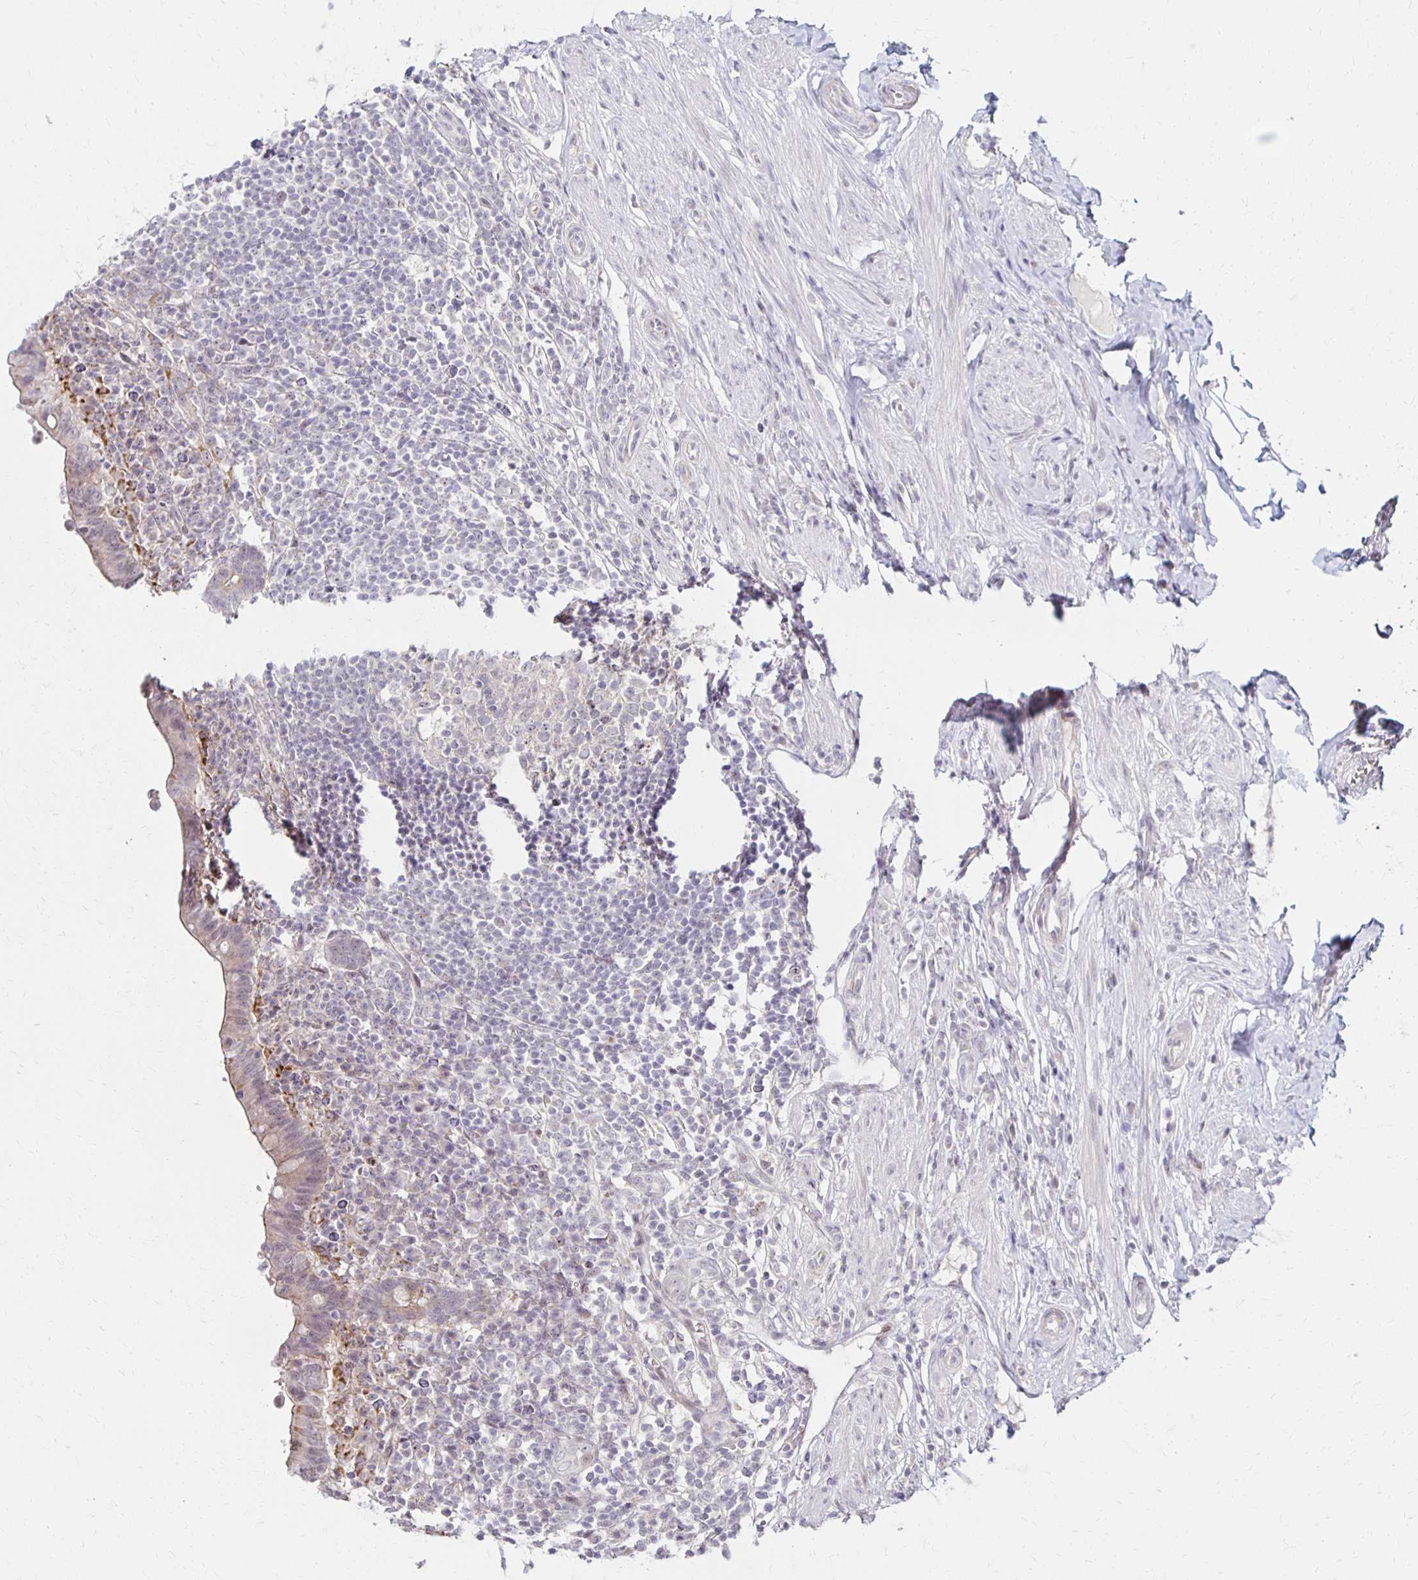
{"staining": {"intensity": "weak", "quantity": "<25%", "location": "cytoplasmic/membranous"}, "tissue": "appendix", "cell_type": "Glandular cells", "image_type": "normal", "snomed": [{"axis": "morphology", "description": "Normal tissue, NOS"}, {"axis": "topography", "description": "Appendix"}], "caption": "The photomicrograph shows no staining of glandular cells in normal appendix.", "gene": "DAGLA", "patient": {"sex": "female", "age": 56}}